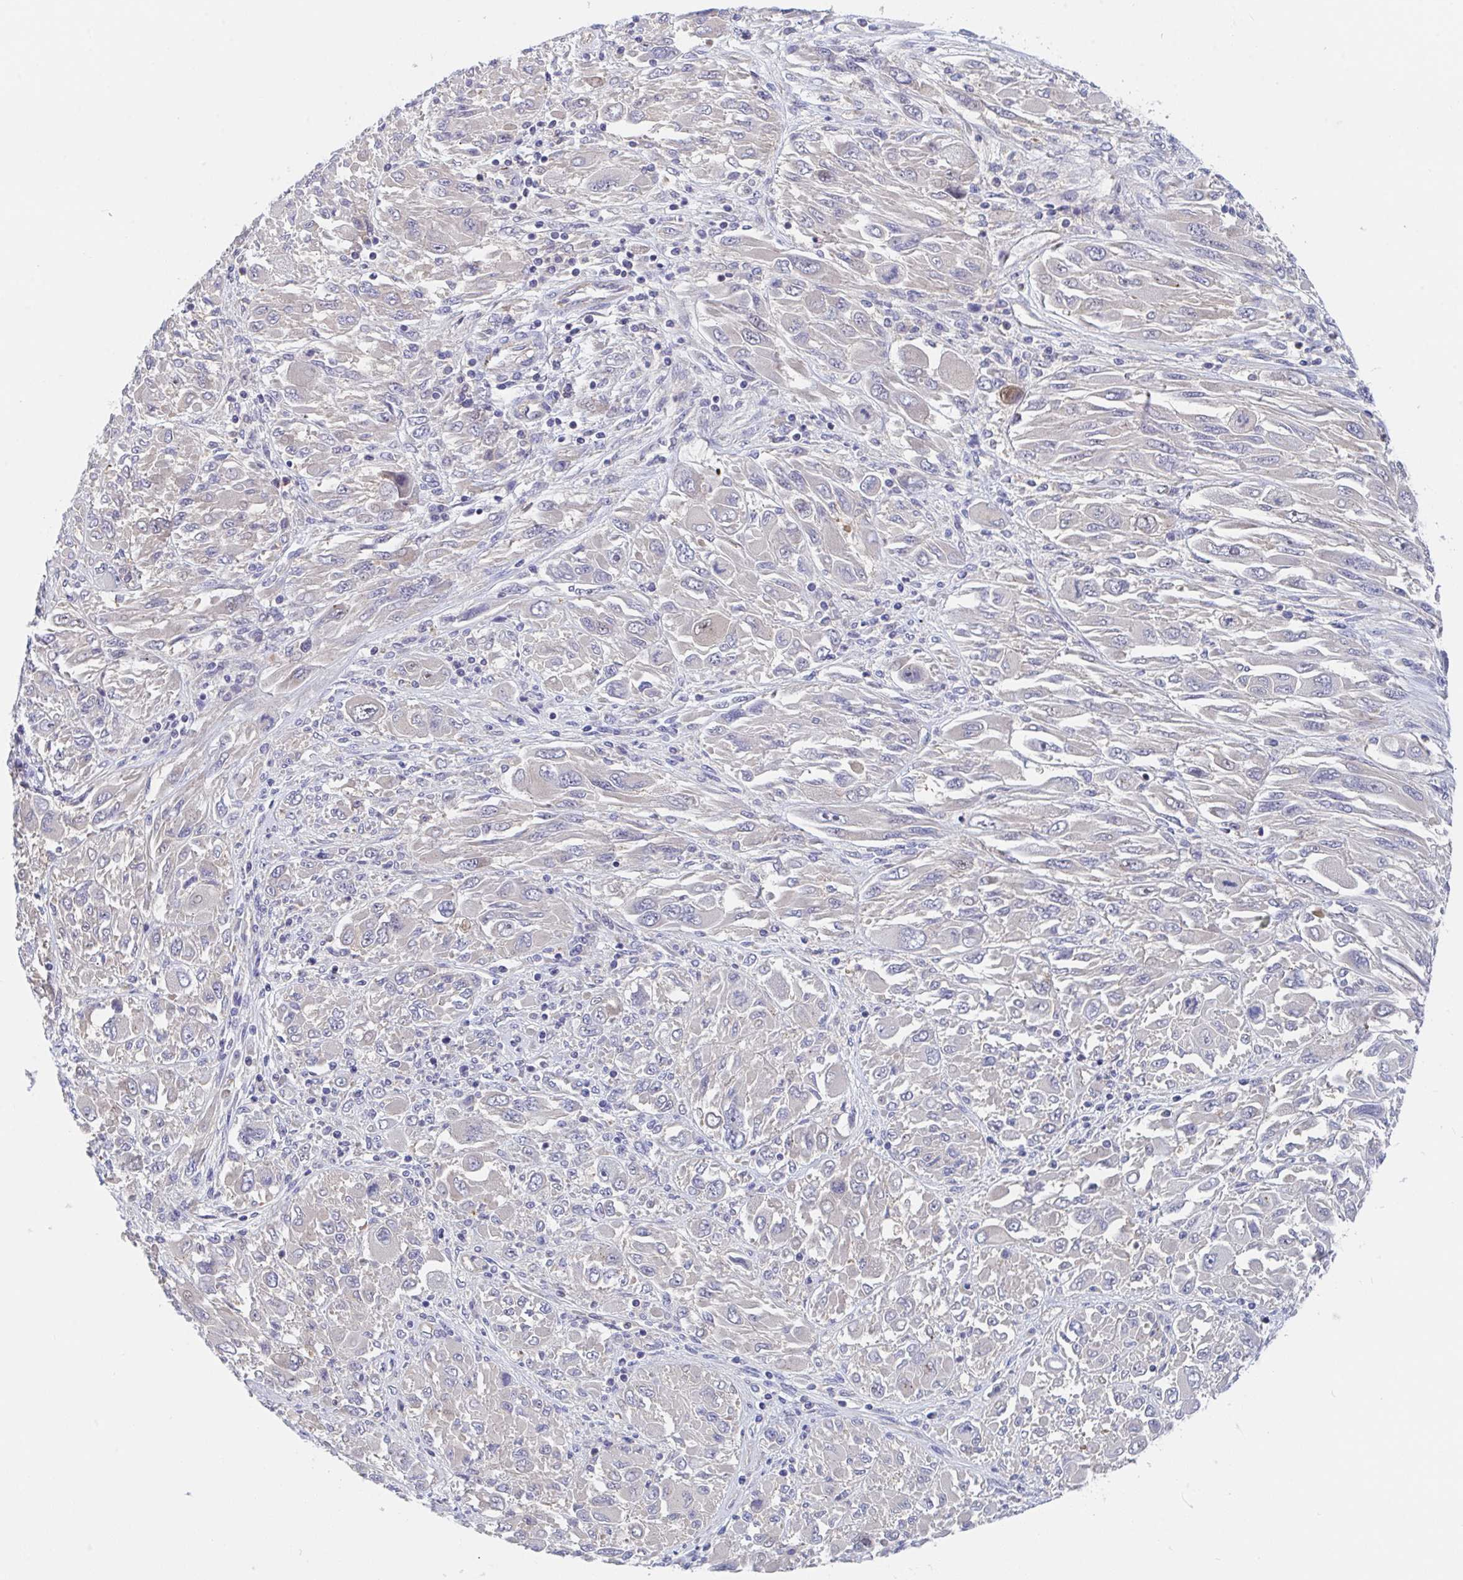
{"staining": {"intensity": "negative", "quantity": "none", "location": "none"}, "tissue": "melanoma", "cell_type": "Tumor cells", "image_type": "cancer", "snomed": [{"axis": "morphology", "description": "Malignant melanoma, NOS"}, {"axis": "topography", "description": "Skin"}], "caption": "Tumor cells show no significant expression in malignant melanoma.", "gene": "P2RX3", "patient": {"sex": "female", "age": 91}}